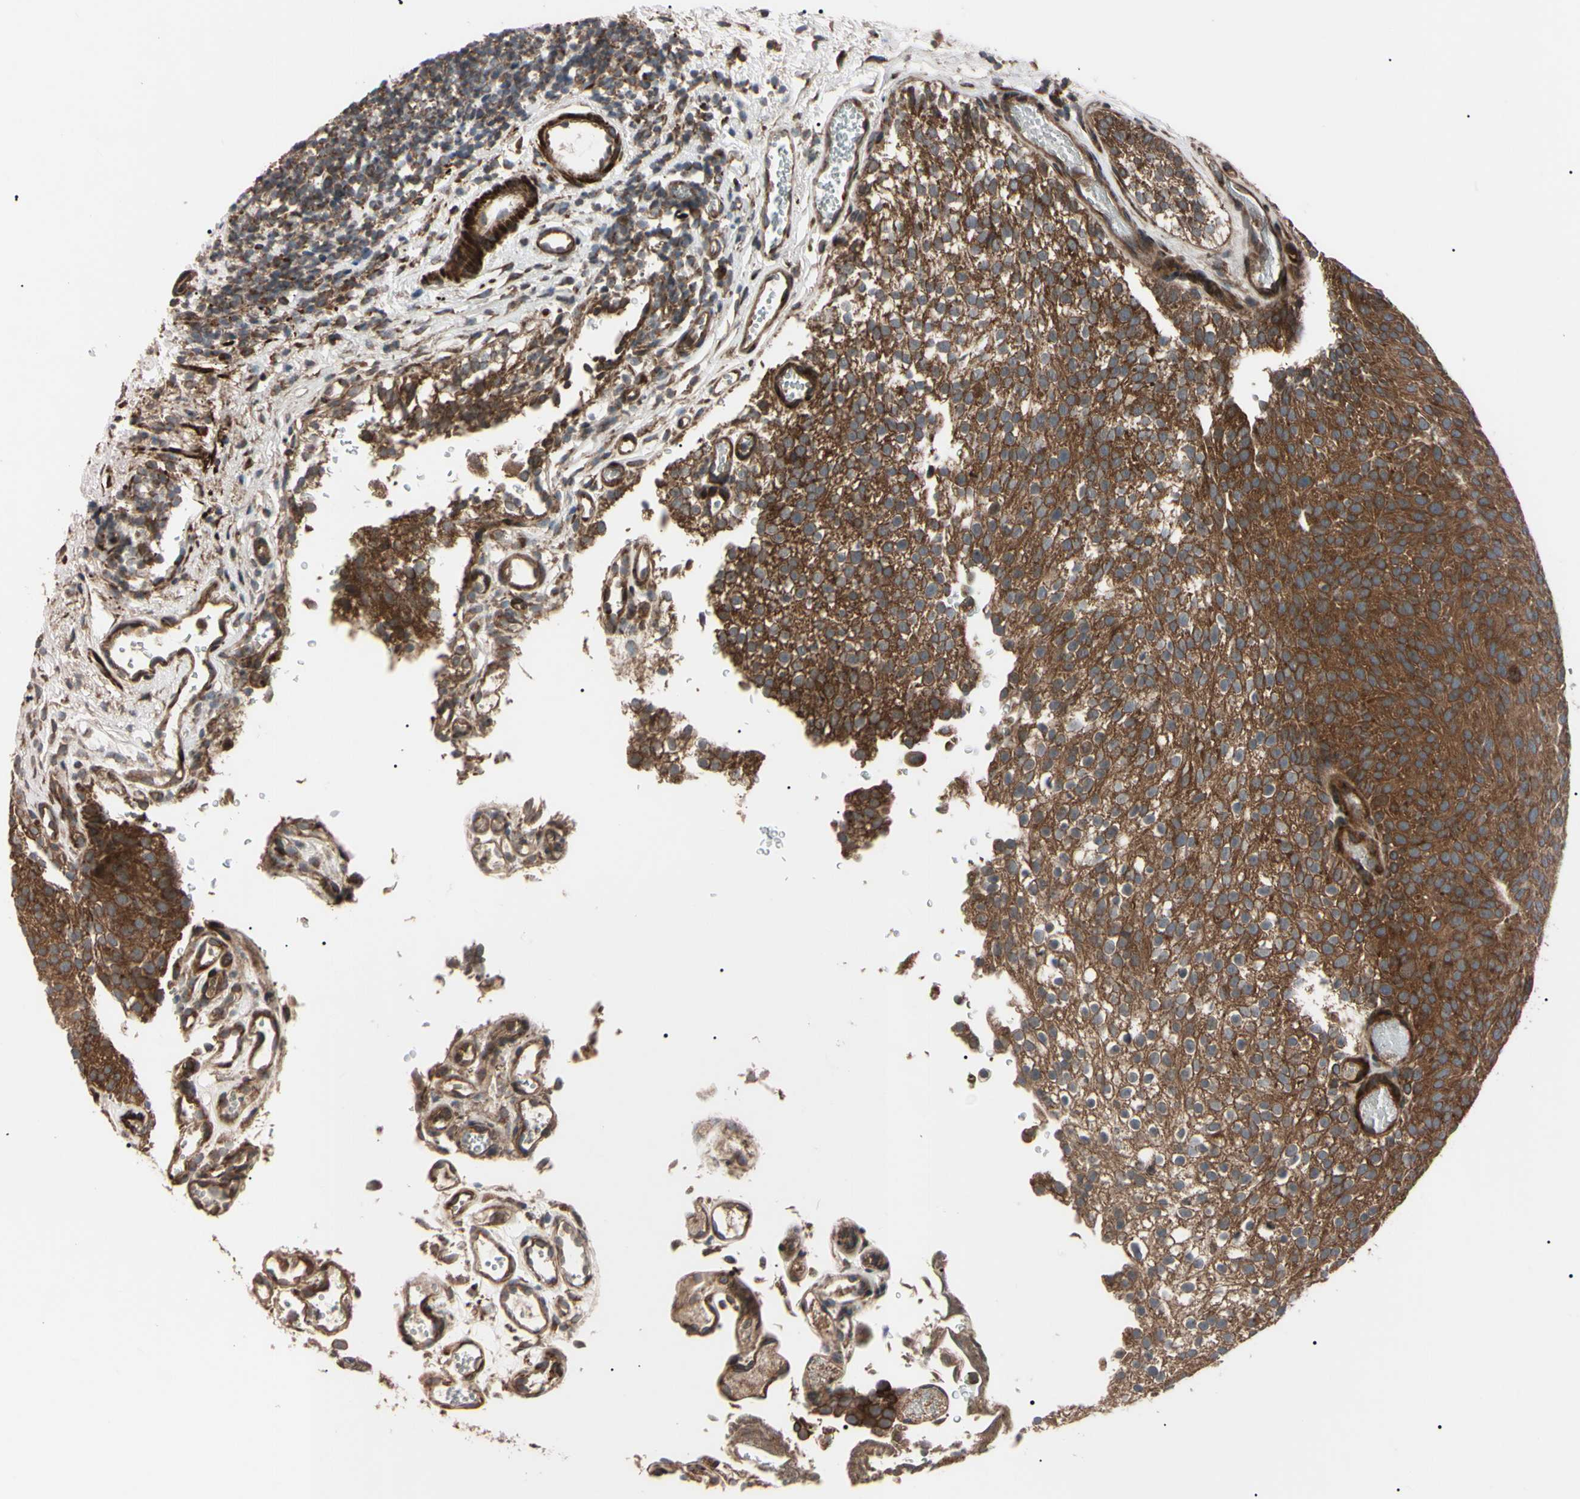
{"staining": {"intensity": "strong", "quantity": ">75%", "location": "cytoplasmic/membranous"}, "tissue": "urothelial cancer", "cell_type": "Tumor cells", "image_type": "cancer", "snomed": [{"axis": "morphology", "description": "Urothelial carcinoma, Low grade"}, {"axis": "topography", "description": "Urinary bladder"}], "caption": "IHC histopathology image of urothelial cancer stained for a protein (brown), which shows high levels of strong cytoplasmic/membranous staining in about >75% of tumor cells.", "gene": "GUCY1B1", "patient": {"sex": "male", "age": 78}}